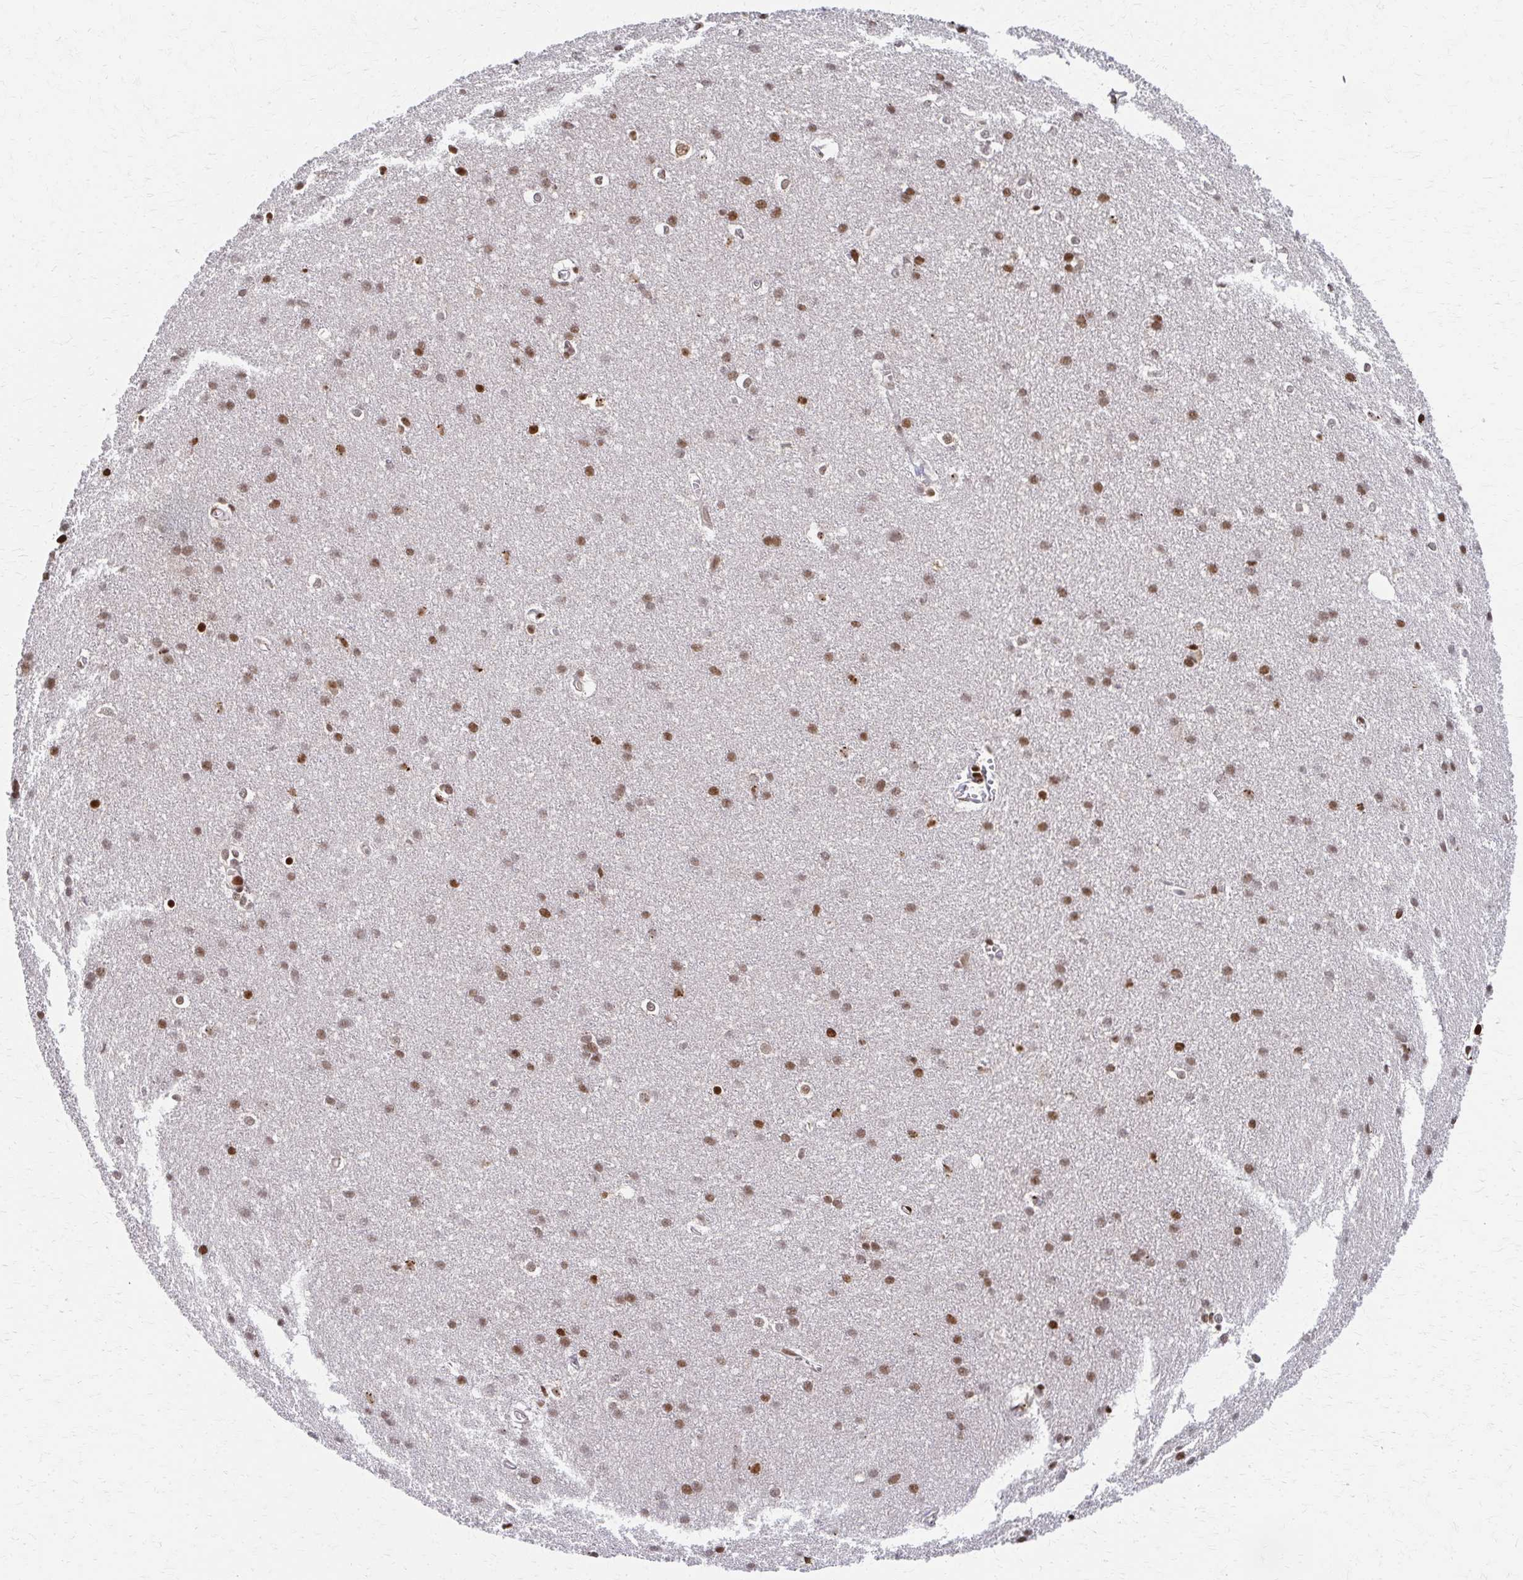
{"staining": {"intensity": "moderate", "quantity": ">75%", "location": "nuclear"}, "tissue": "cerebral cortex", "cell_type": "Endothelial cells", "image_type": "normal", "snomed": [{"axis": "morphology", "description": "Normal tissue, NOS"}, {"axis": "topography", "description": "Cerebral cortex"}], "caption": "Cerebral cortex stained for a protein (brown) displays moderate nuclear positive expression in about >75% of endothelial cells.", "gene": "PSMD7", "patient": {"sex": "male", "age": 37}}